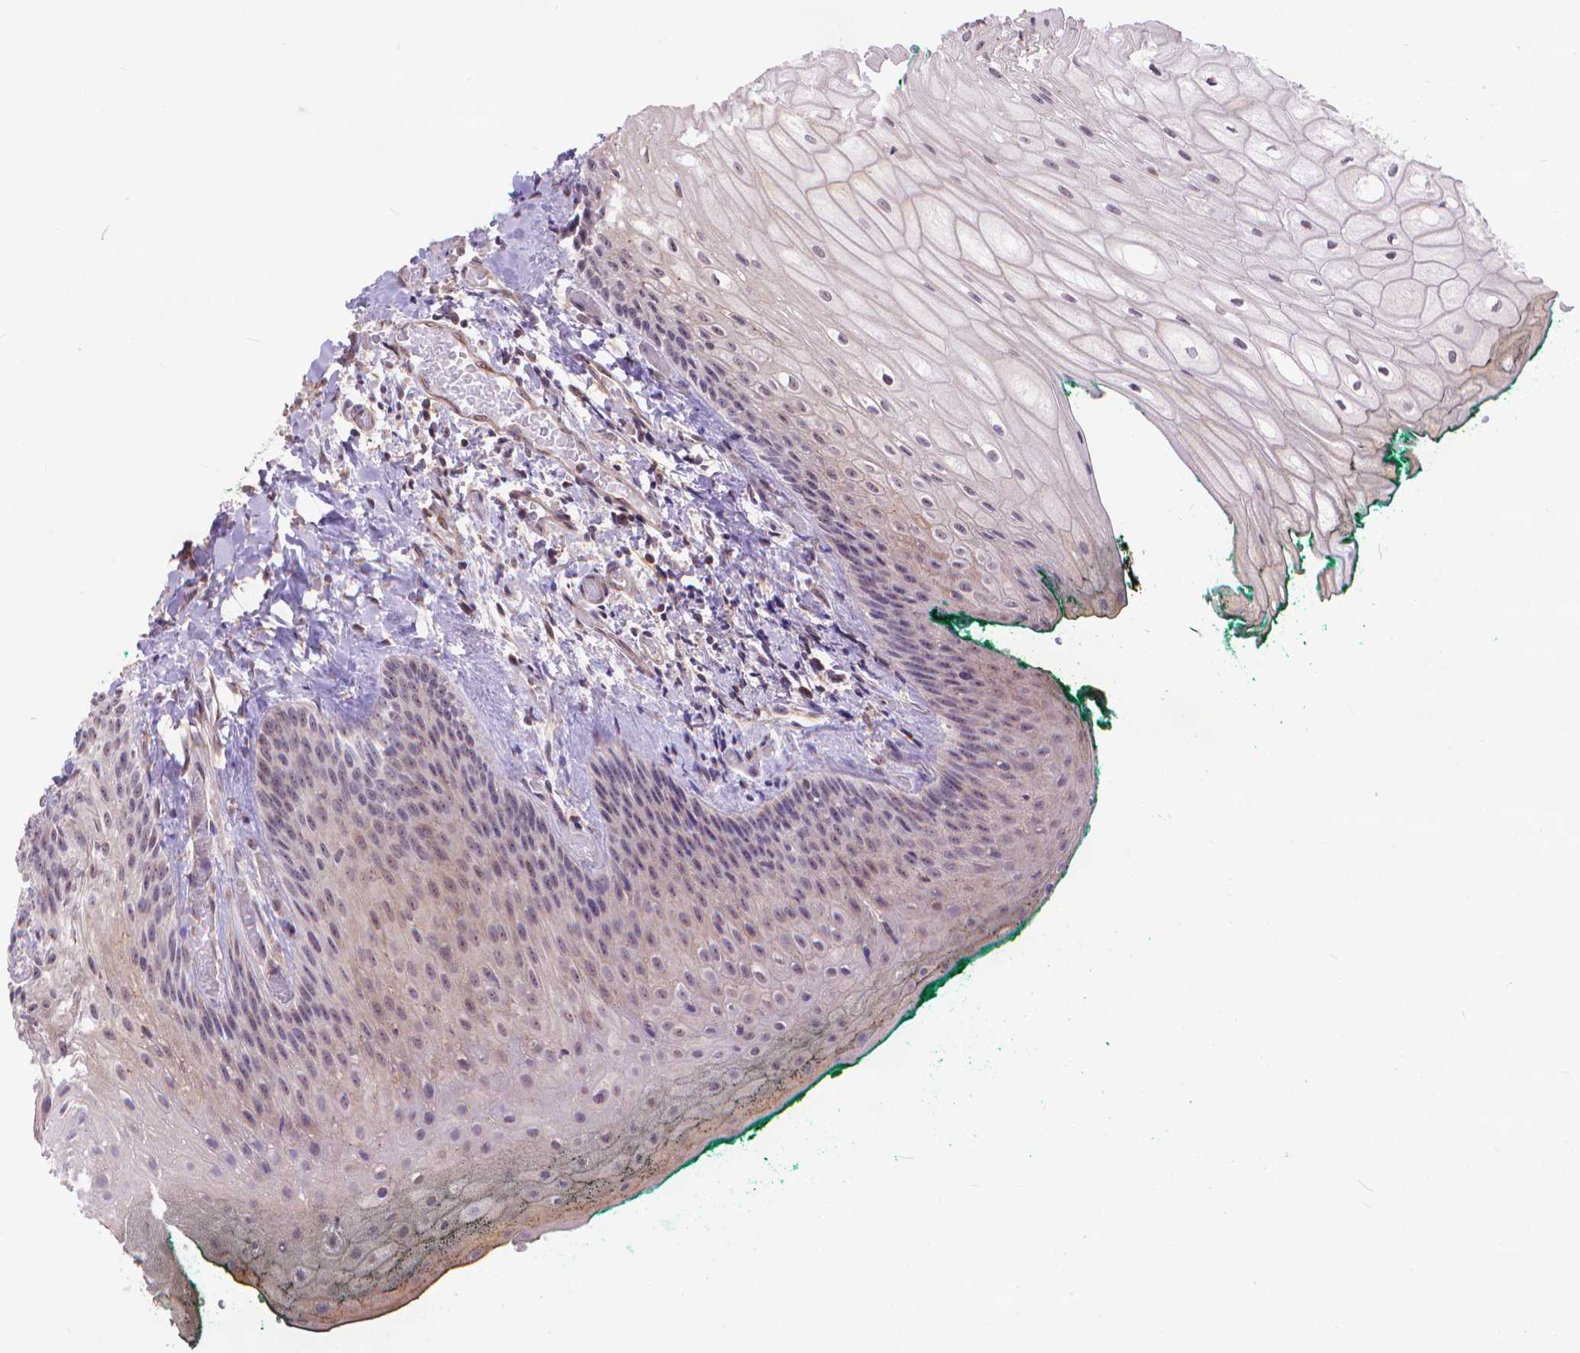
{"staining": {"intensity": "weak", "quantity": "25%-75%", "location": "cytoplasmic/membranous,nuclear"}, "tissue": "oral mucosa", "cell_type": "Squamous epithelial cells", "image_type": "normal", "snomed": [{"axis": "morphology", "description": "Normal tissue, NOS"}, {"axis": "topography", "description": "Oral tissue"}, {"axis": "topography", "description": "Head-Neck"}], "caption": "This is a micrograph of IHC staining of unremarkable oral mucosa, which shows weak expression in the cytoplasmic/membranous,nuclear of squamous epithelial cells.", "gene": "TMEM135", "patient": {"sex": "female", "age": 68}}